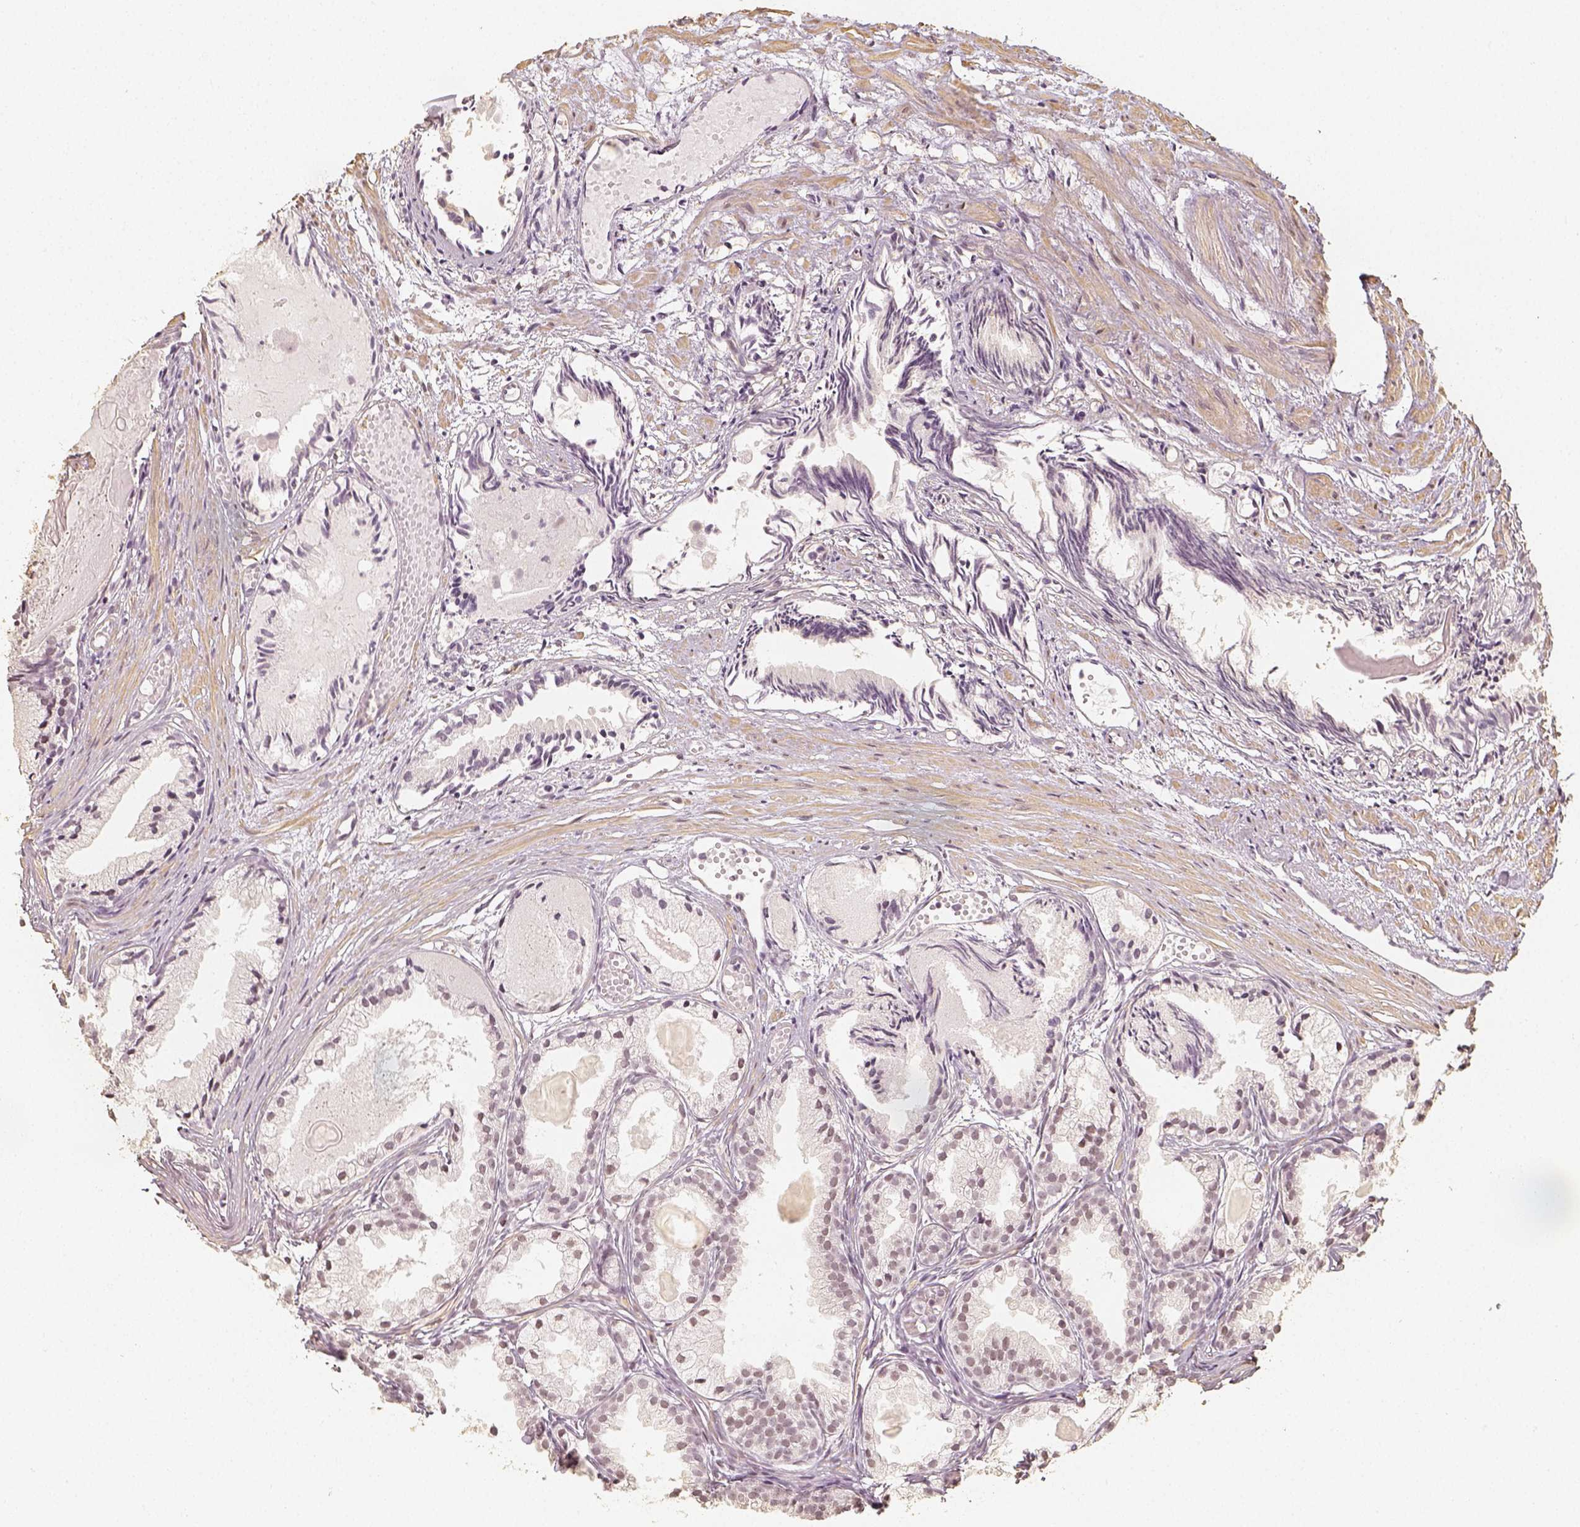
{"staining": {"intensity": "weak", "quantity": ">75%", "location": "nuclear"}, "tissue": "prostate cancer", "cell_type": "Tumor cells", "image_type": "cancer", "snomed": [{"axis": "morphology", "description": "Adenocarcinoma, High grade"}, {"axis": "topography", "description": "Prostate"}], "caption": "Protein expression analysis of prostate cancer (high-grade adenocarcinoma) shows weak nuclear staining in about >75% of tumor cells.", "gene": "HDAC1", "patient": {"sex": "male", "age": 81}}